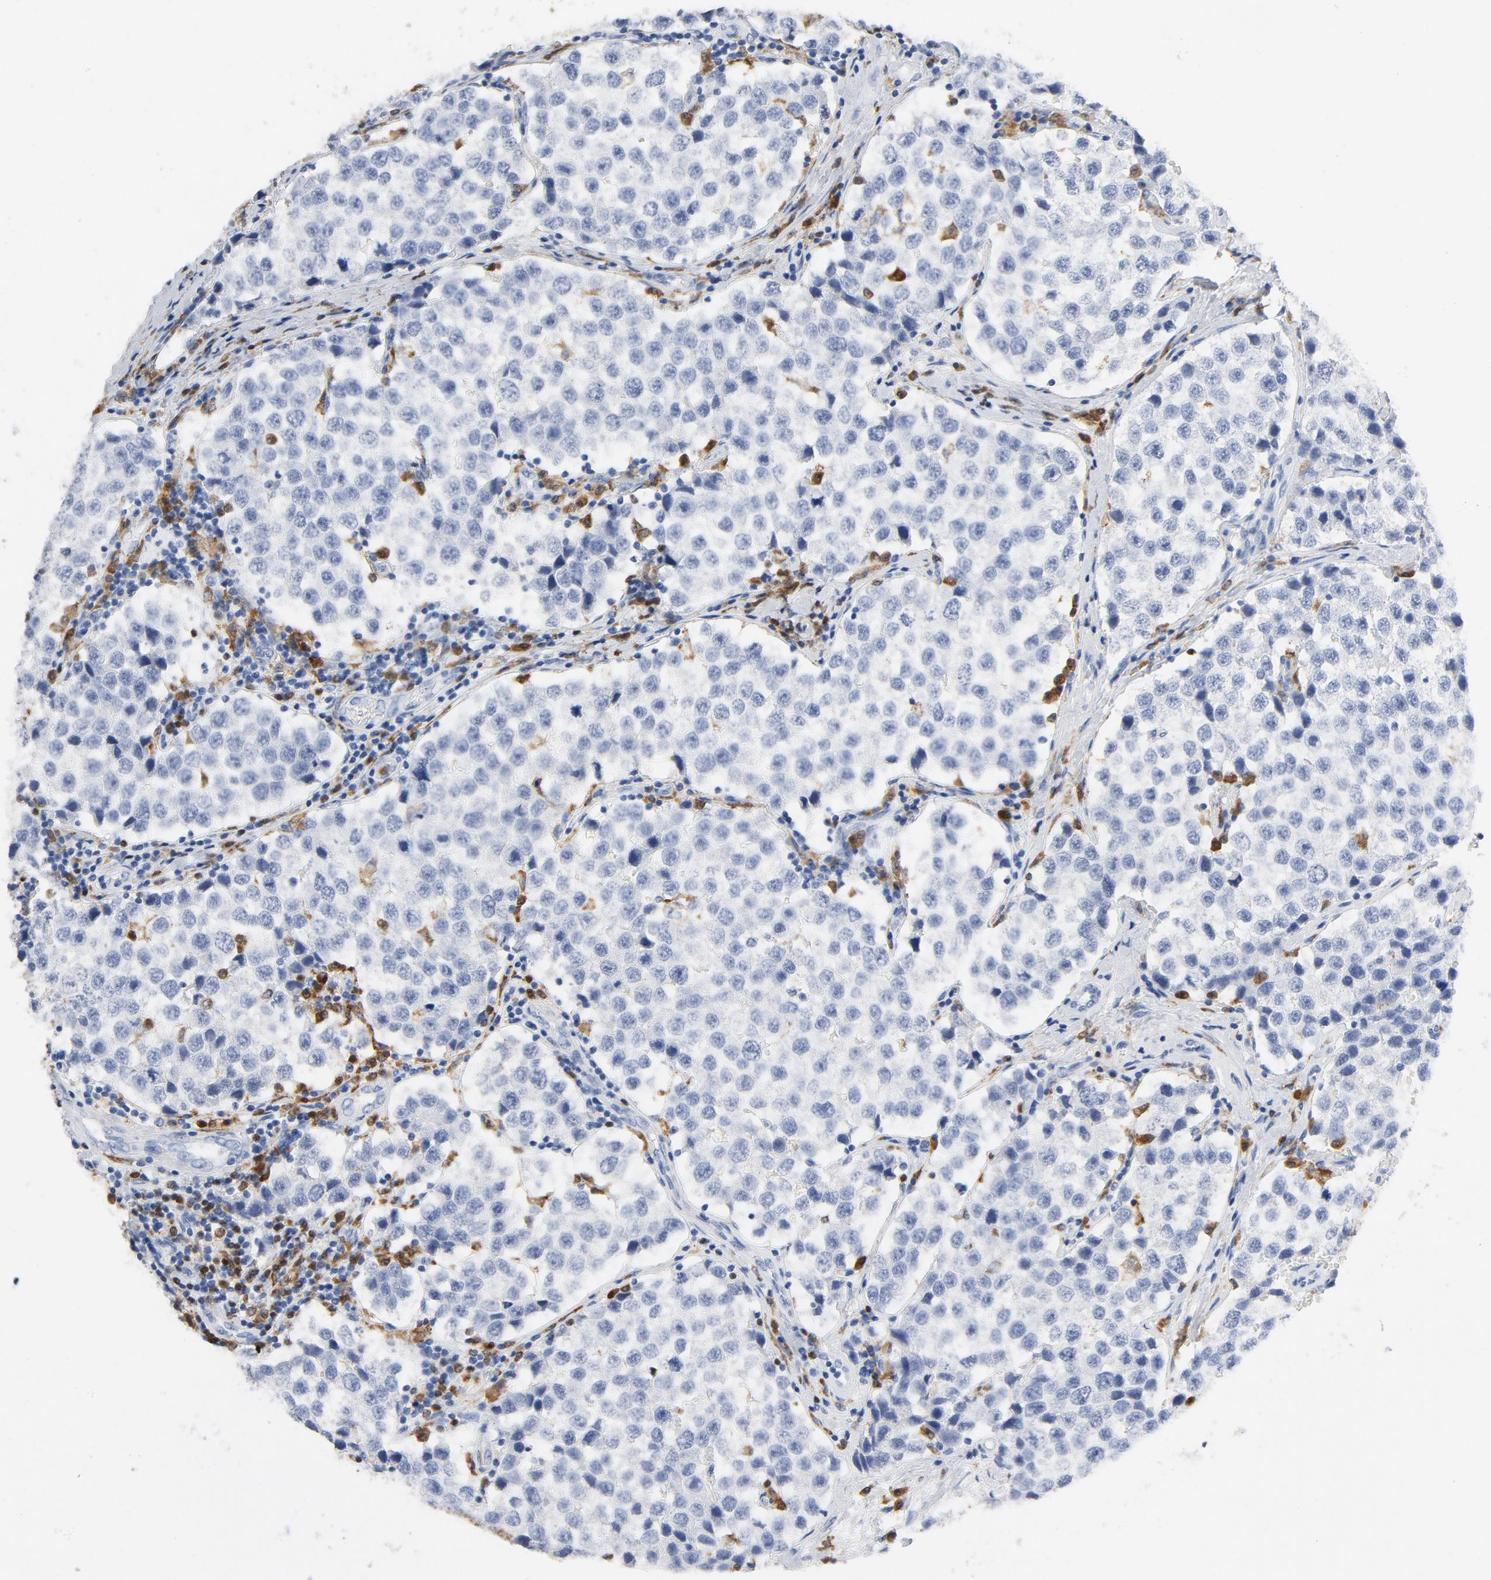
{"staining": {"intensity": "negative", "quantity": "none", "location": "none"}, "tissue": "testis cancer", "cell_type": "Tumor cells", "image_type": "cancer", "snomed": [{"axis": "morphology", "description": "Seminoma, NOS"}, {"axis": "topography", "description": "Testis"}], "caption": "The image displays no significant staining in tumor cells of testis cancer (seminoma).", "gene": "NCF1", "patient": {"sex": "male", "age": 39}}